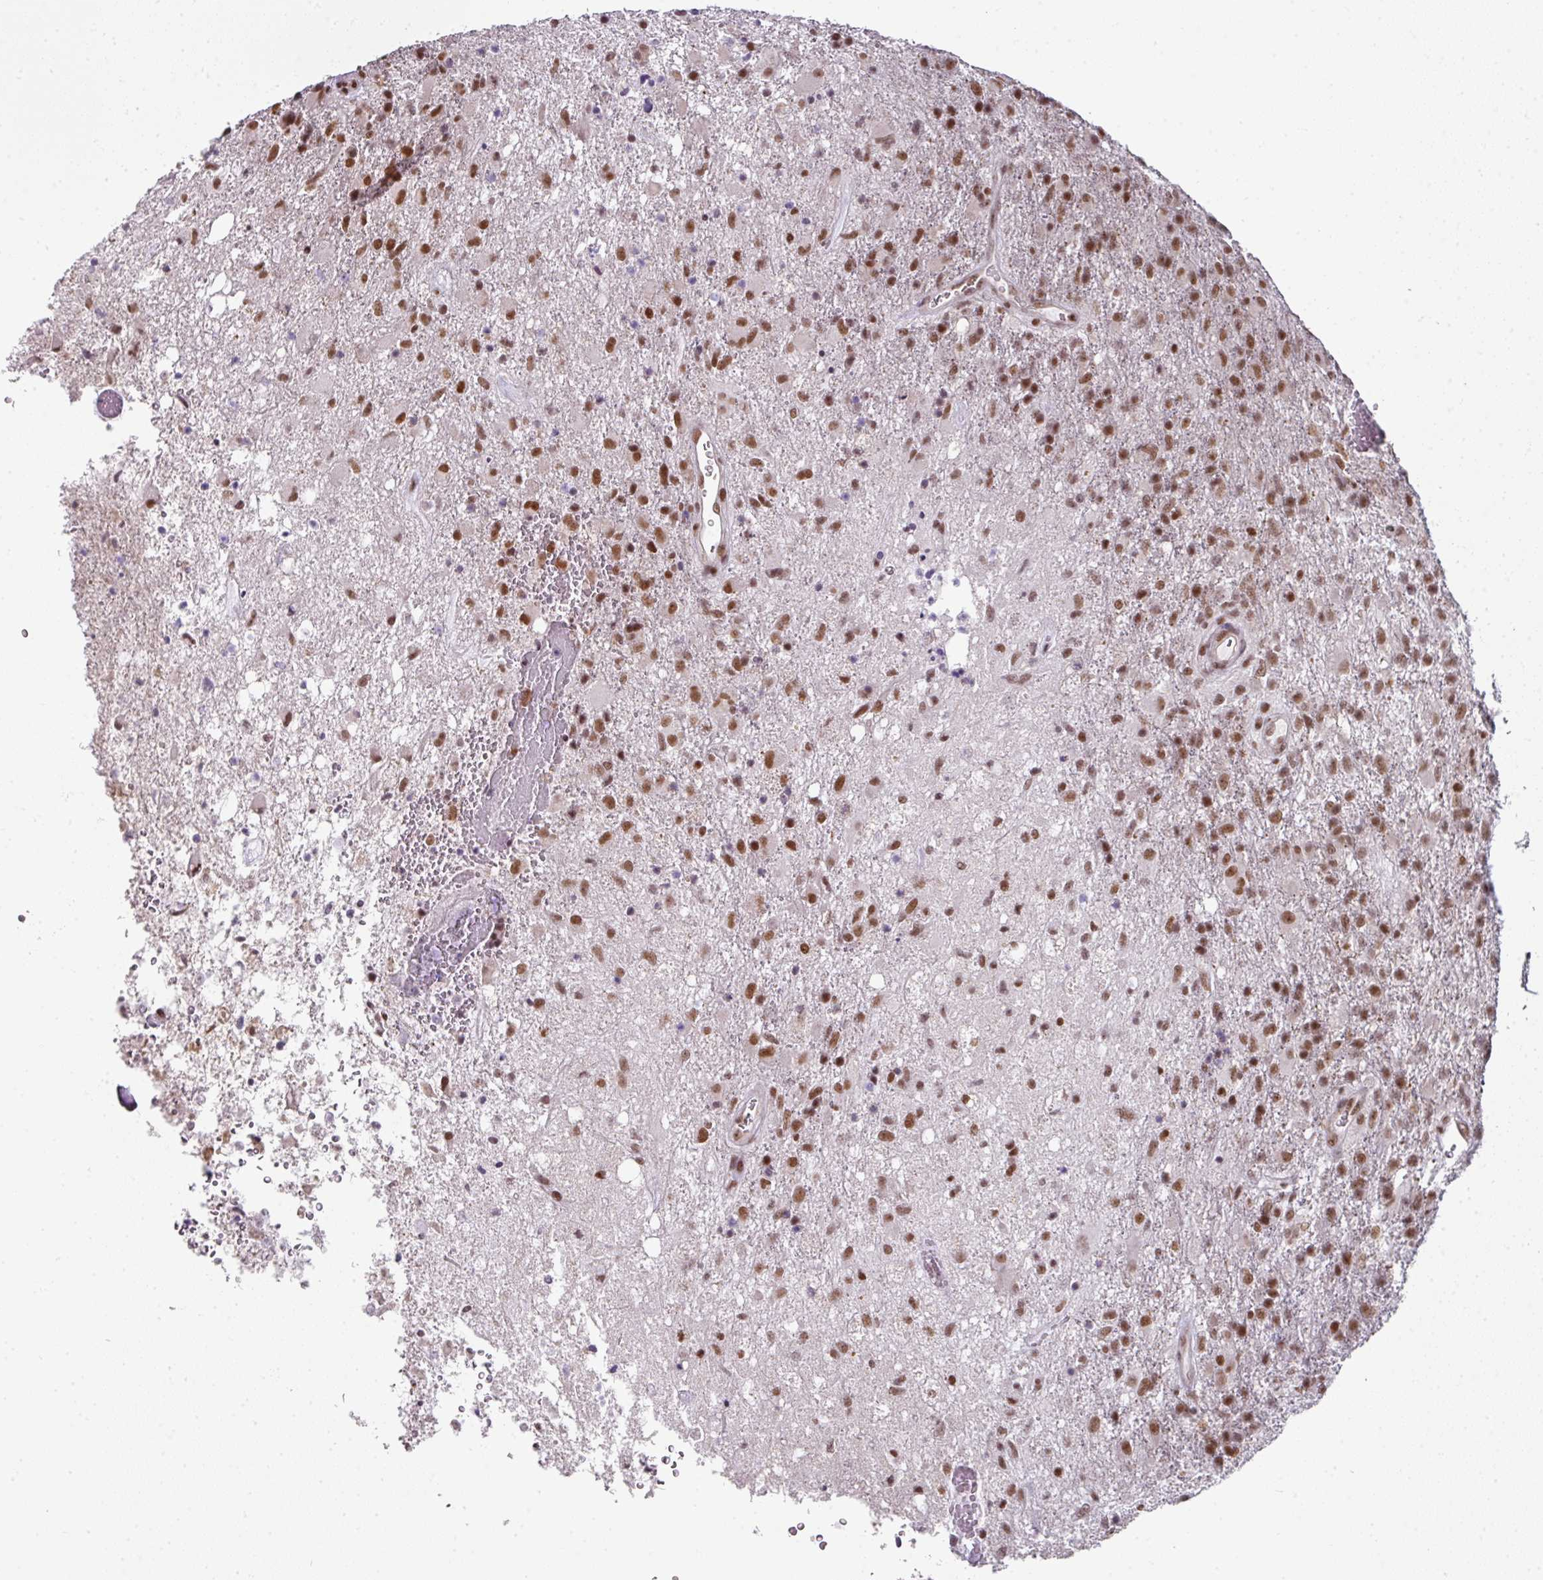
{"staining": {"intensity": "moderate", "quantity": ">75%", "location": "nuclear"}, "tissue": "glioma", "cell_type": "Tumor cells", "image_type": "cancer", "snomed": [{"axis": "morphology", "description": "Glioma, malignant, High grade"}, {"axis": "topography", "description": "Brain"}], "caption": "A brown stain labels moderate nuclear staining of a protein in human high-grade glioma (malignant) tumor cells. Nuclei are stained in blue.", "gene": "NFYA", "patient": {"sex": "female", "age": 74}}